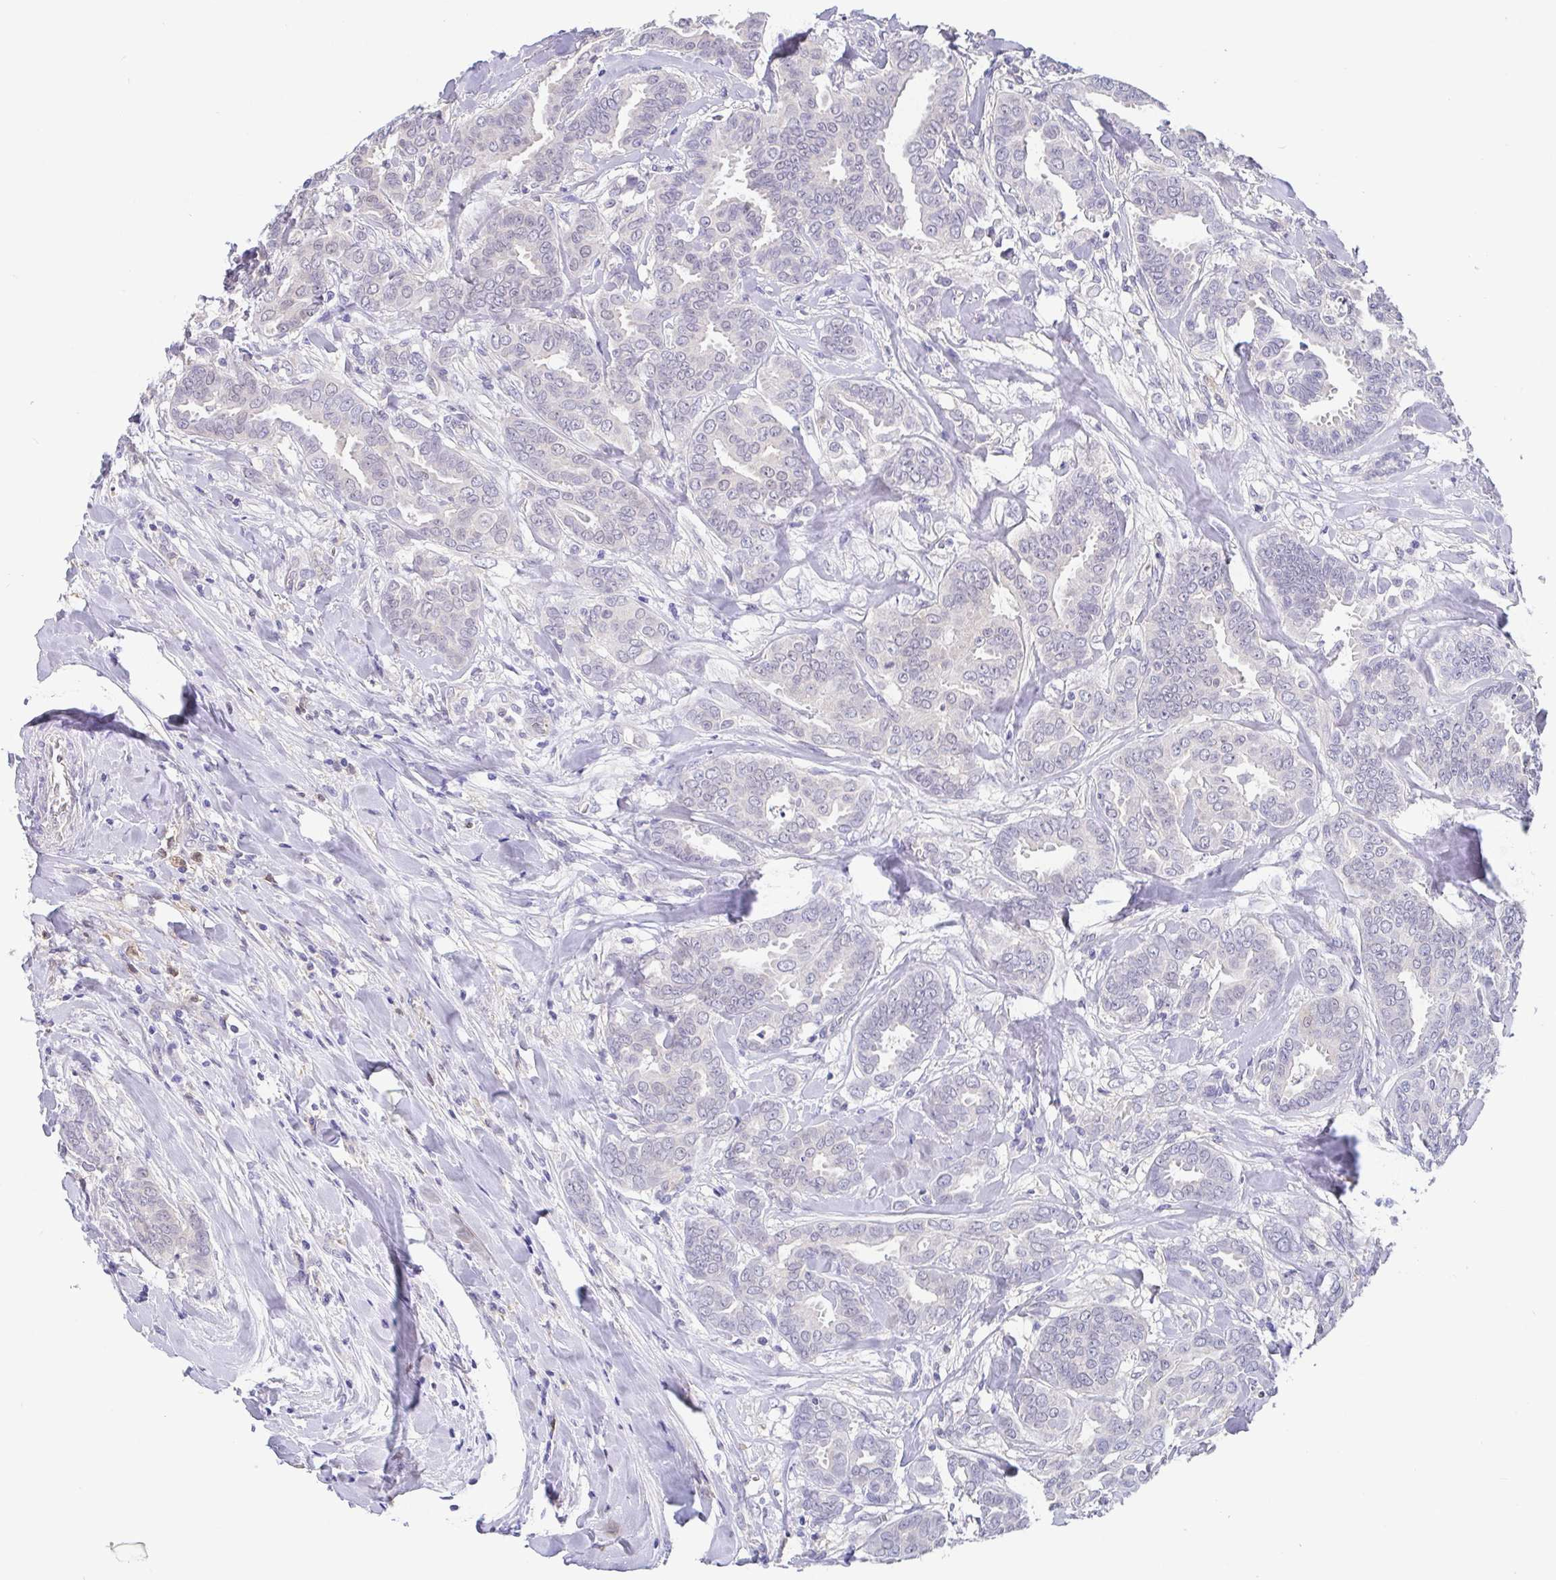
{"staining": {"intensity": "negative", "quantity": "none", "location": "none"}, "tissue": "breast cancer", "cell_type": "Tumor cells", "image_type": "cancer", "snomed": [{"axis": "morphology", "description": "Duct carcinoma"}, {"axis": "topography", "description": "Breast"}], "caption": "IHC micrograph of neoplastic tissue: breast cancer stained with DAB (3,3'-diaminobenzidine) reveals no significant protein expression in tumor cells. (DAB immunohistochemistry (IHC) visualized using brightfield microscopy, high magnification).", "gene": "IDH1", "patient": {"sex": "female", "age": 45}}